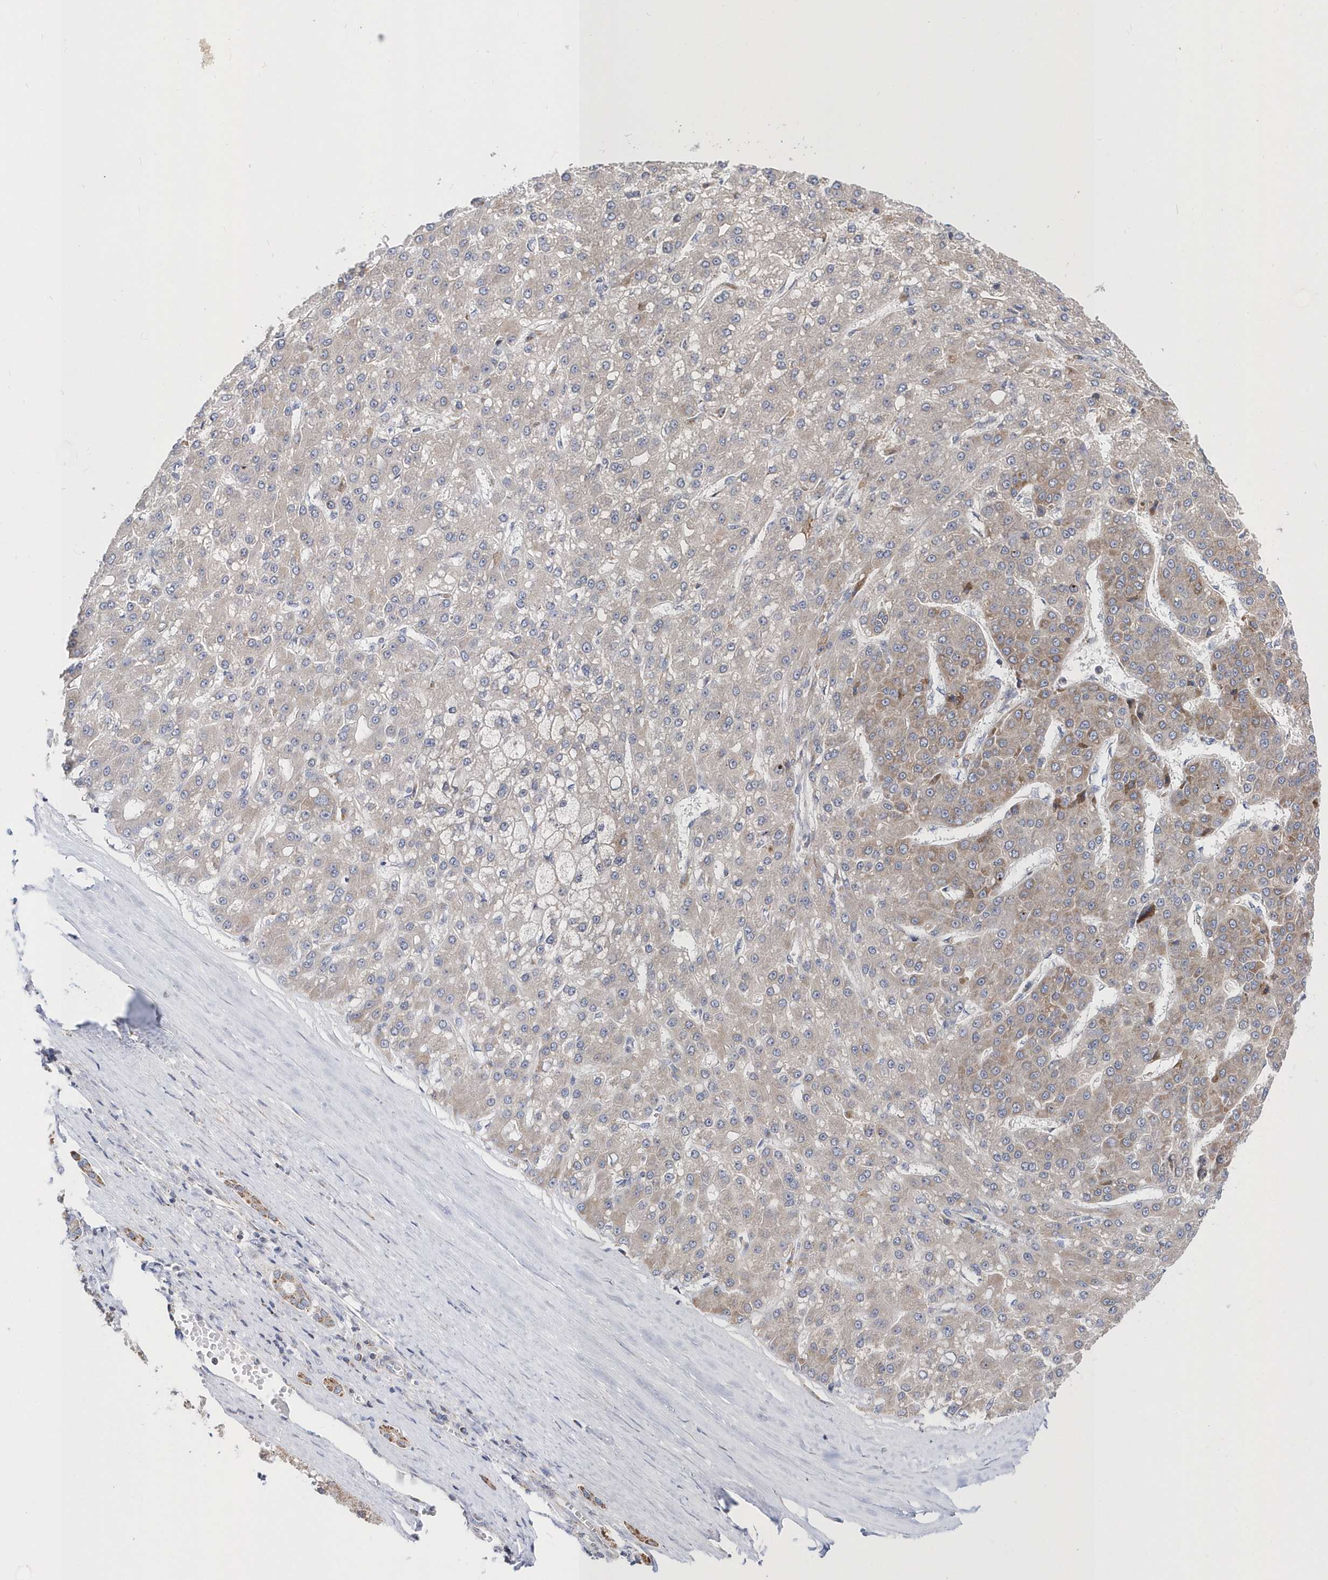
{"staining": {"intensity": "weak", "quantity": "<25%", "location": "cytoplasmic/membranous"}, "tissue": "liver cancer", "cell_type": "Tumor cells", "image_type": "cancer", "snomed": [{"axis": "morphology", "description": "Carcinoma, Hepatocellular, NOS"}, {"axis": "topography", "description": "Liver"}], "caption": "DAB (3,3'-diaminobenzidine) immunohistochemical staining of liver hepatocellular carcinoma reveals no significant positivity in tumor cells.", "gene": "SPATA5", "patient": {"sex": "male", "age": 67}}